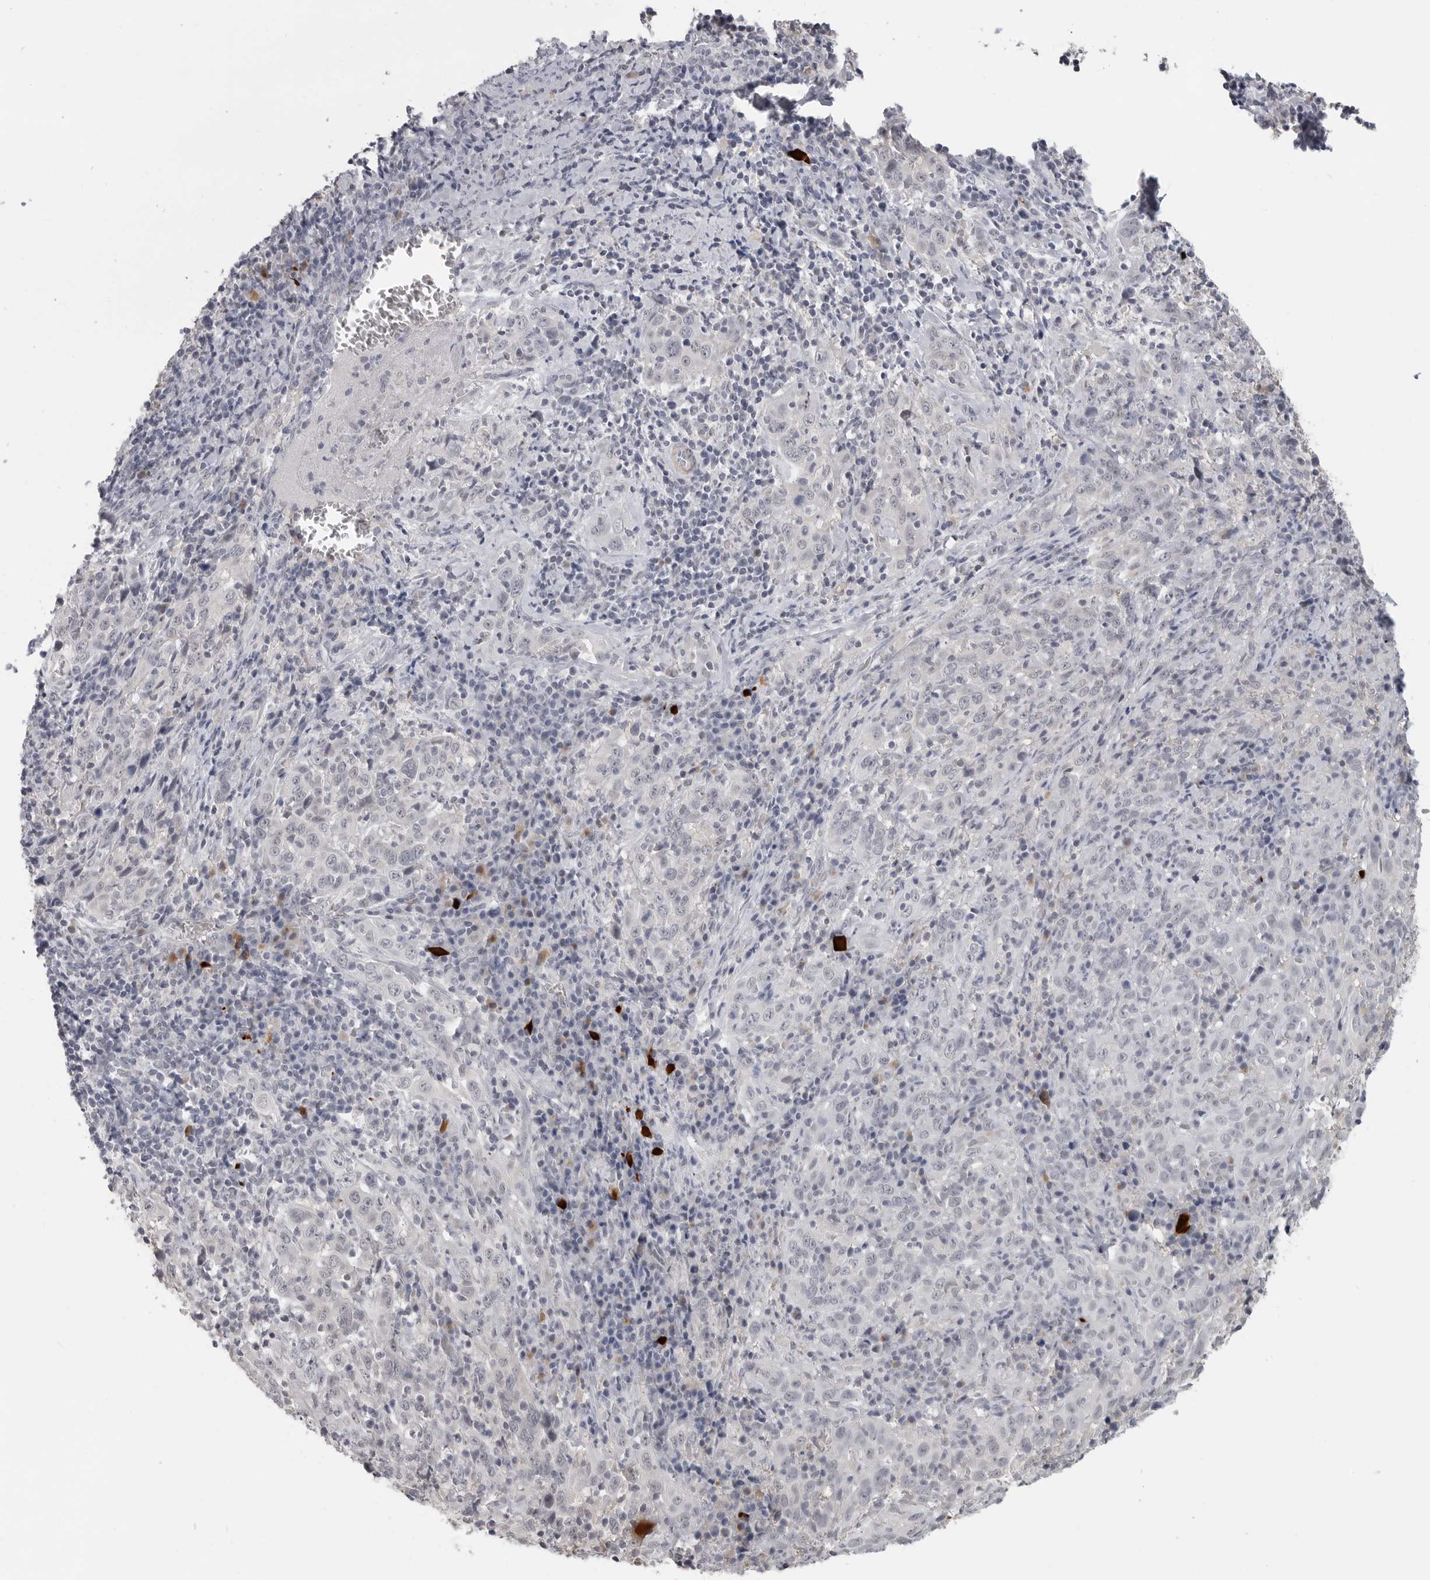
{"staining": {"intensity": "negative", "quantity": "none", "location": "none"}, "tissue": "cervical cancer", "cell_type": "Tumor cells", "image_type": "cancer", "snomed": [{"axis": "morphology", "description": "Squamous cell carcinoma, NOS"}, {"axis": "topography", "description": "Cervix"}], "caption": "Immunohistochemical staining of human cervical cancer (squamous cell carcinoma) displays no significant staining in tumor cells.", "gene": "PLEKHF1", "patient": {"sex": "female", "age": 46}}